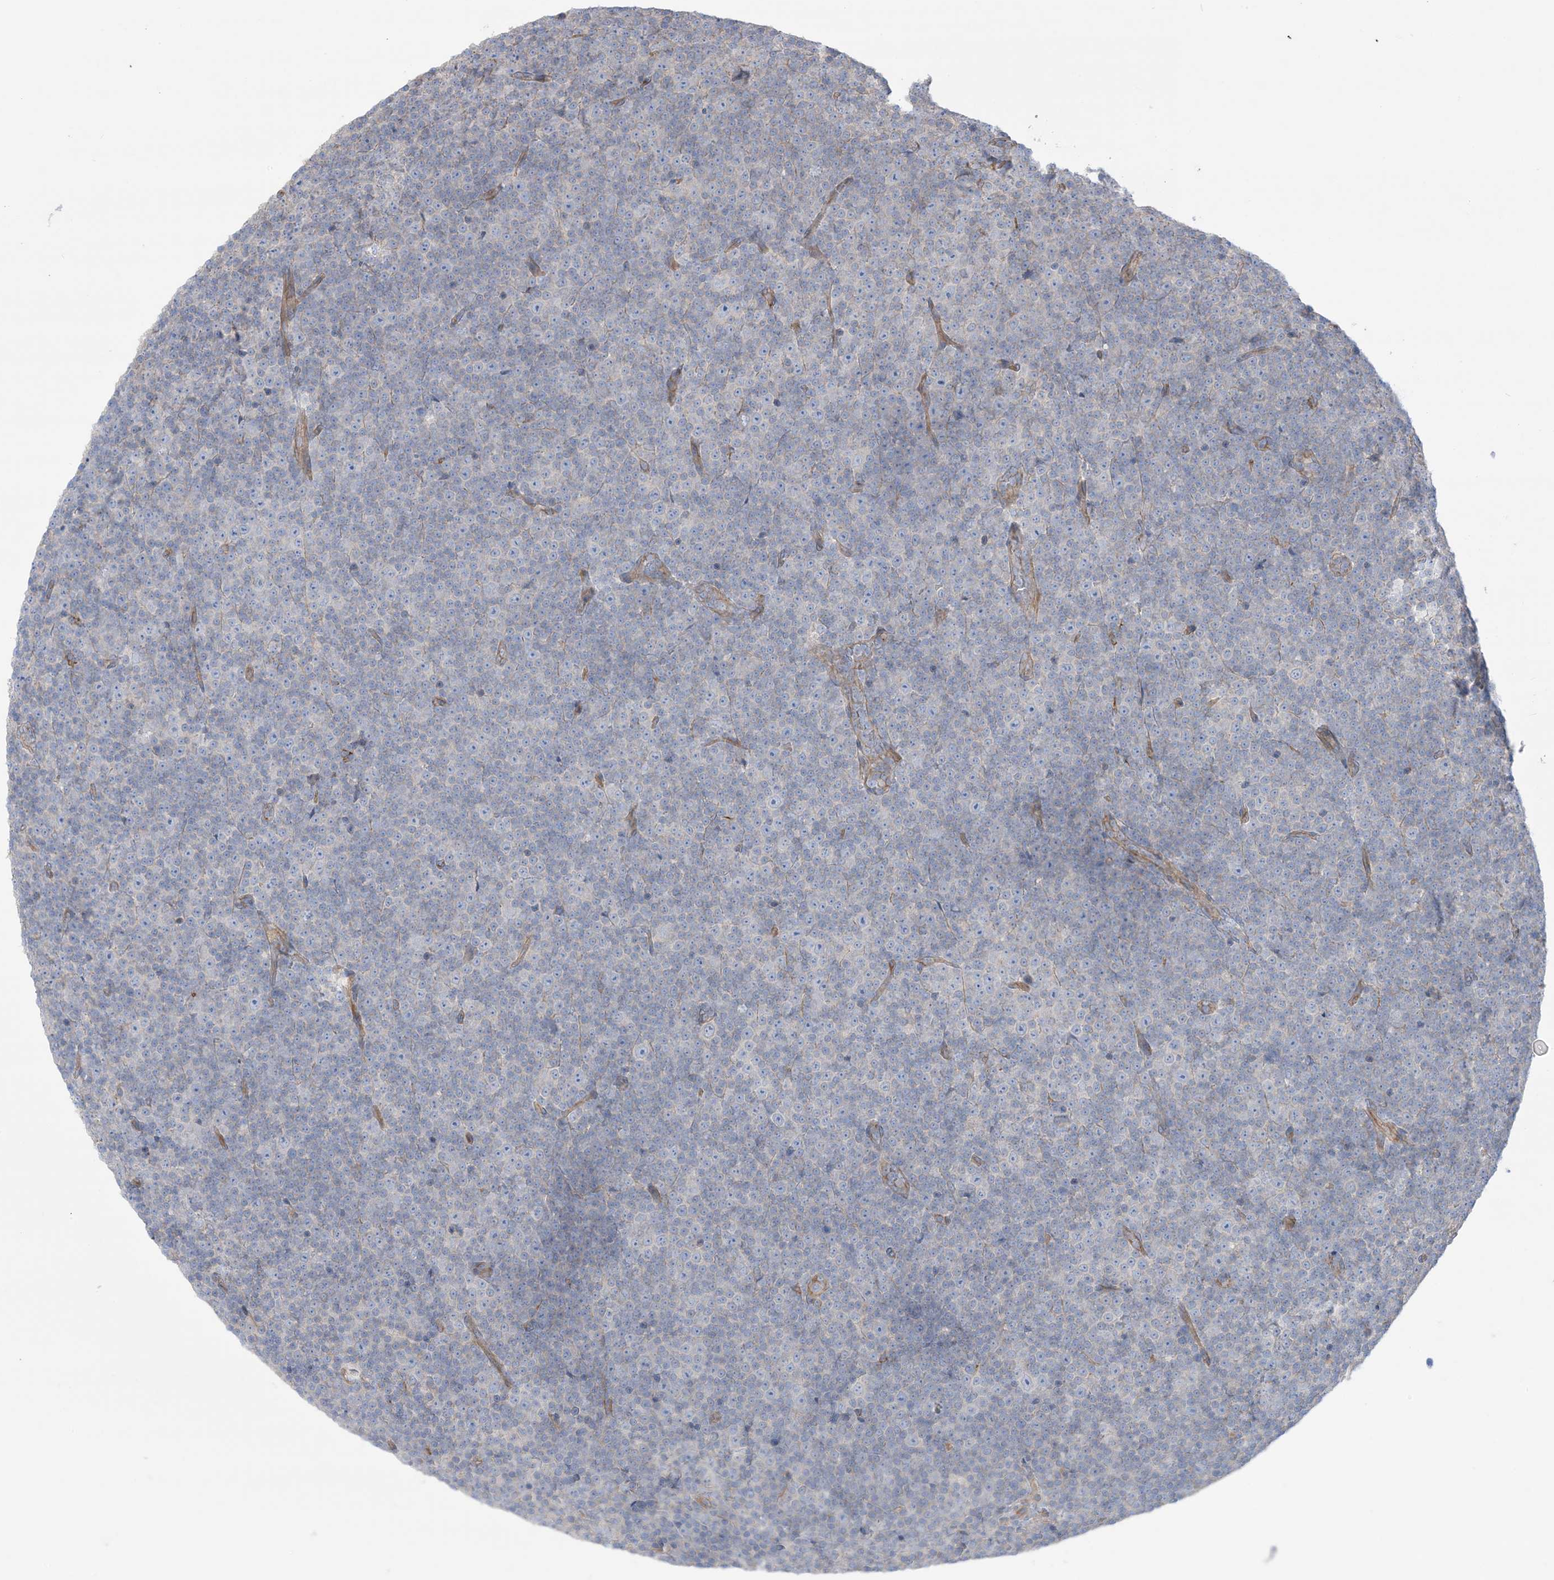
{"staining": {"intensity": "negative", "quantity": "none", "location": "none"}, "tissue": "lymphoma", "cell_type": "Tumor cells", "image_type": "cancer", "snomed": [{"axis": "morphology", "description": "Malignant lymphoma, non-Hodgkin's type, Low grade"}, {"axis": "topography", "description": "Lymph node"}], "caption": "Human malignant lymphoma, non-Hodgkin's type (low-grade) stained for a protein using immunohistochemistry (IHC) exhibits no expression in tumor cells.", "gene": "CCNY", "patient": {"sex": "female", "age": 67}}